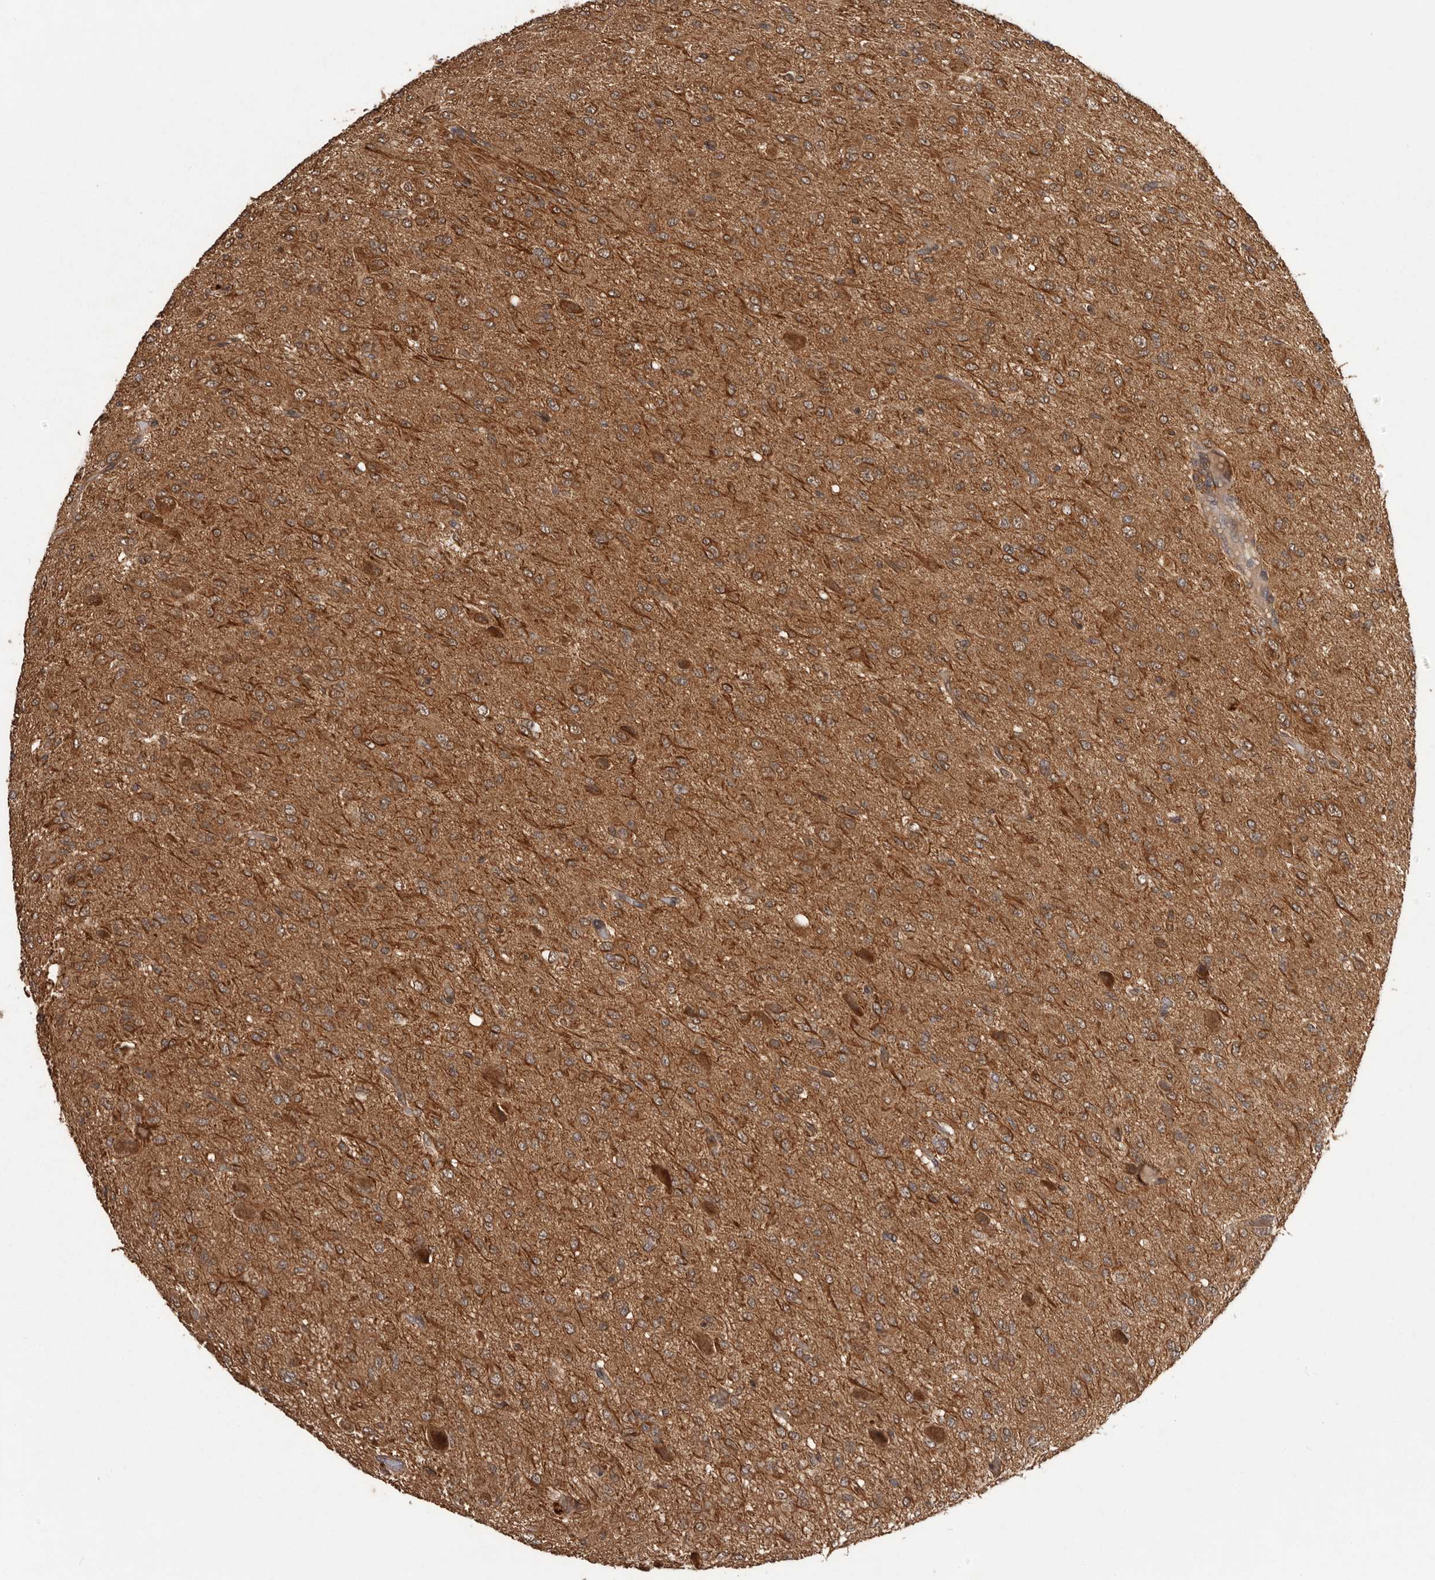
{"staining": {"intensity": "moderate", "quantity": ">75%", "location": "cytoplasmic/membranous"}, "tissue": "glioma", "cell_type": "Tumor cells", "image_type": "cancer", "snomed": [{"axis": "morphology", "description": "Glioma, malignant, High grade"}, {"axis": "topography", "description": "Brain"}], "caption": "Human glioma stained for a protein (brown) demonstrates moderate cytoplasmic/membranous positive staining in about >75% of tumor cells.", "gene": "SLC22A3", "patient": {"sex": "female", "age": 59}}